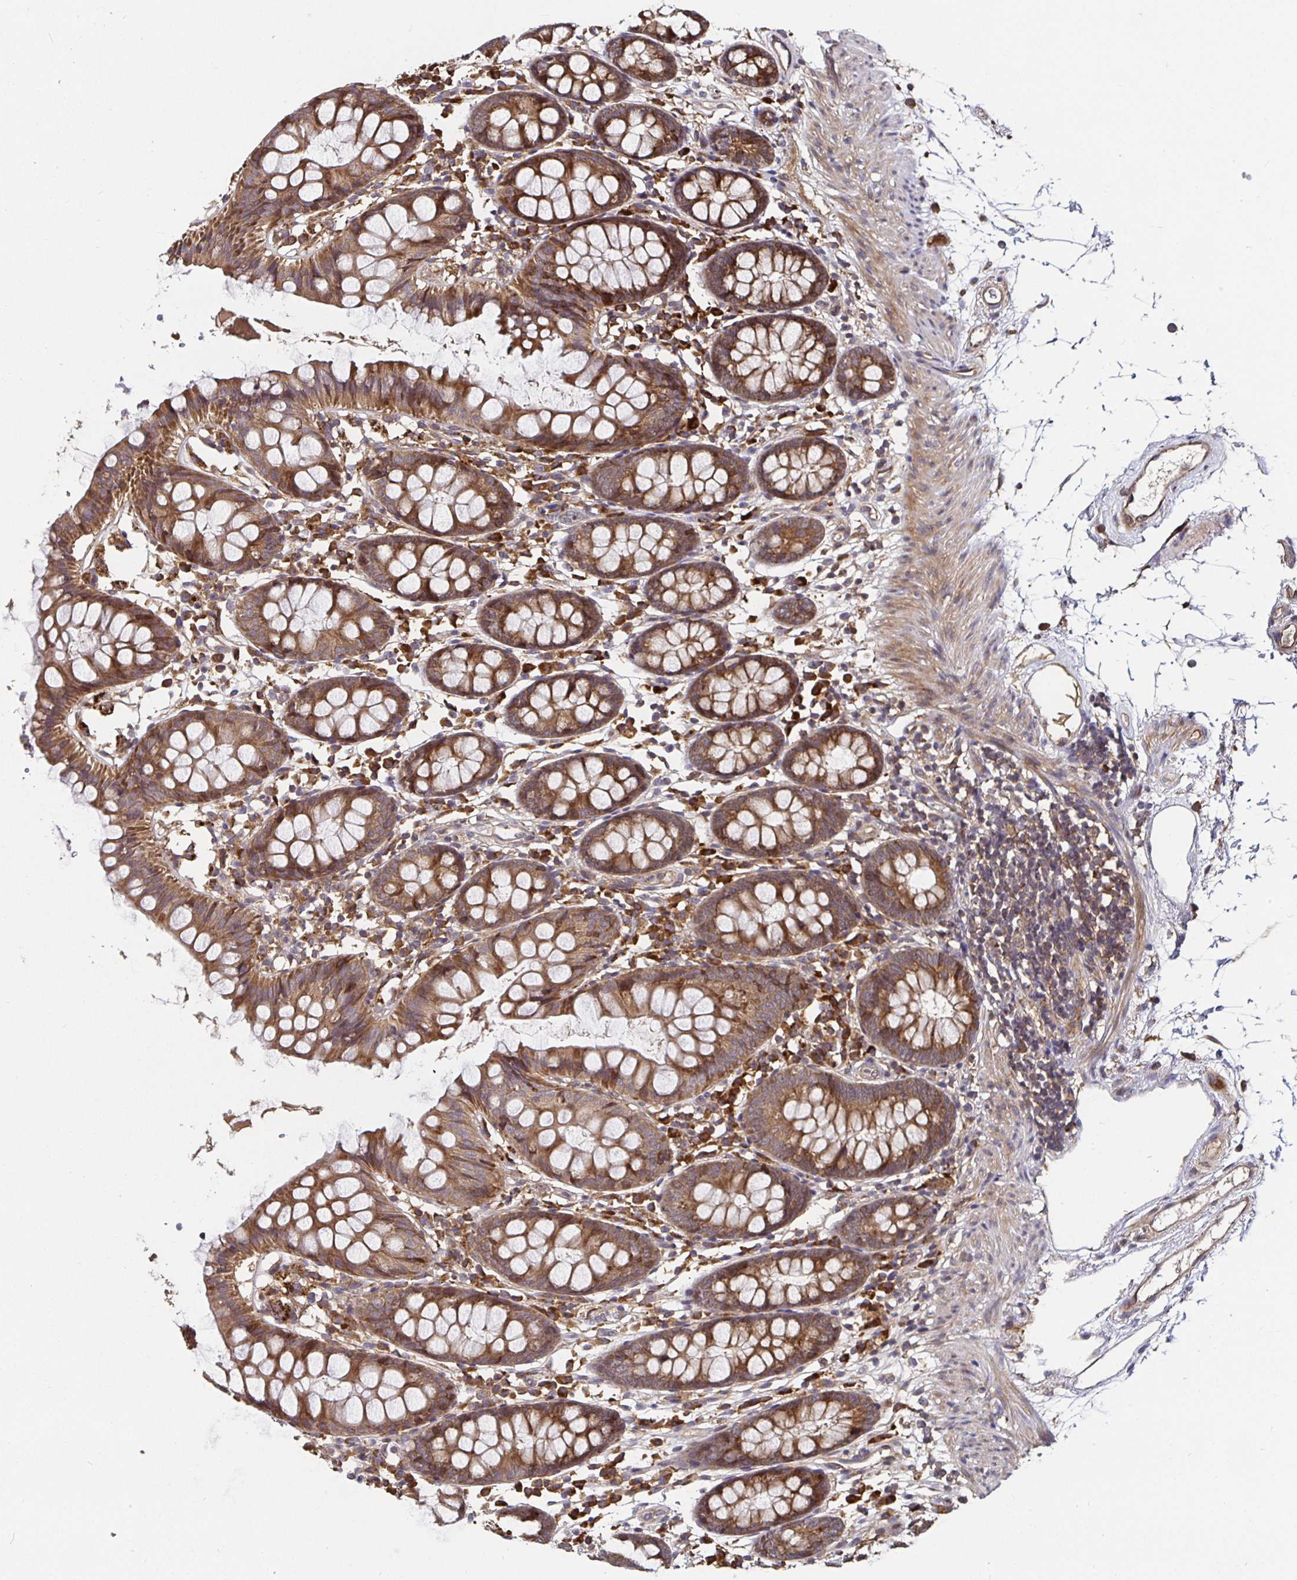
{"staining": {"intensity": "moderate", "quantity": ">75%", "location": "cytoplasmic/membranous"}, "tissue": "colon", "cell_type": "Endothelial cells", "image_type": "normal", "snomed": [{"axis": "morphology", "description": "Normal tissue, NOS"}, {"axis": "topography", "description": "Colon"}], "caption": "High-power microscopy captured an IHC micrograph of benign colon, revealing moderate cytoplasmic/membranous positivity in about >75% of endothelial cells.", "gene": "MLST8", "patient": {"sex": "female", "age": 84}}